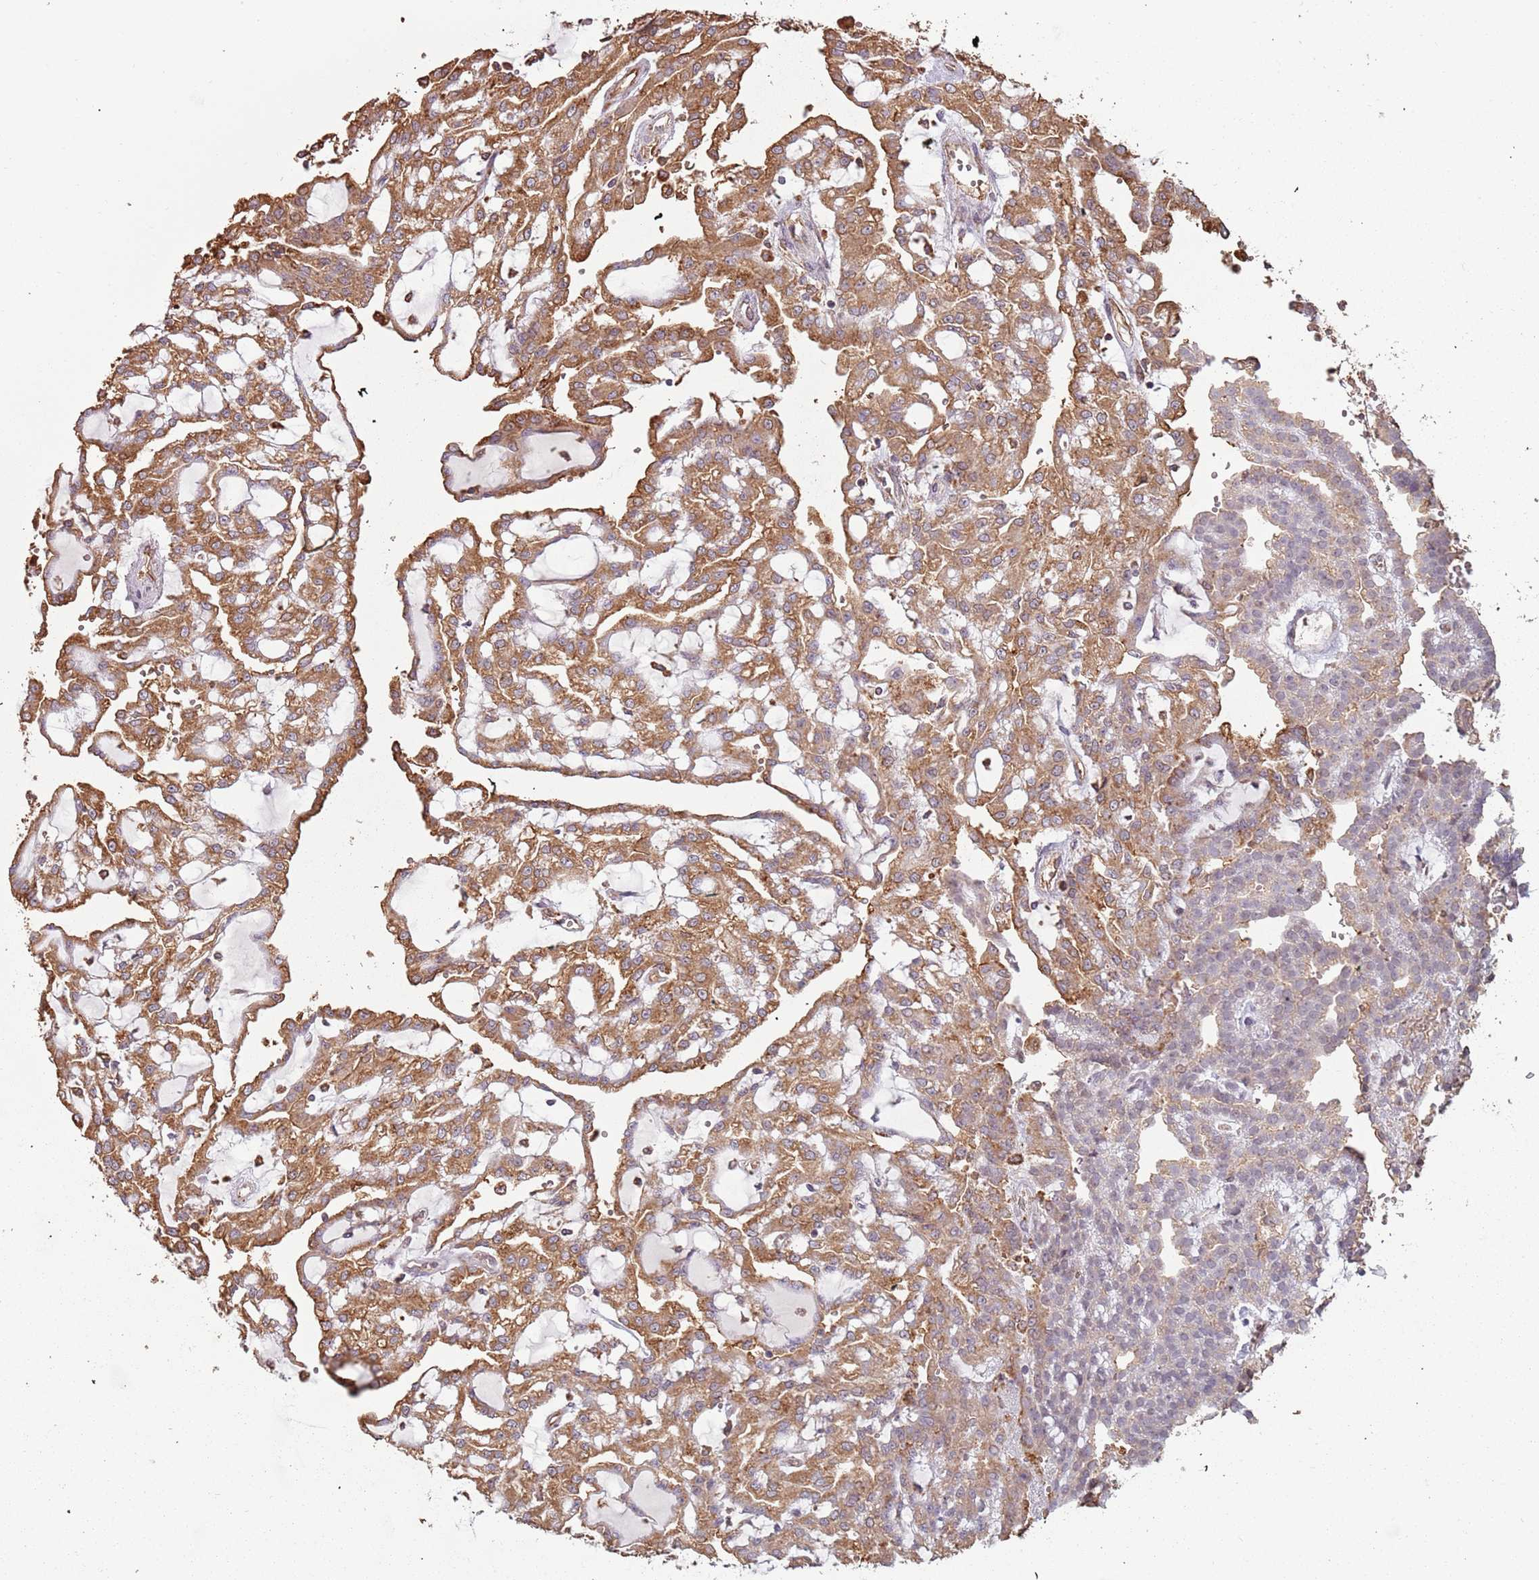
{"staining": {"intensity": "moderate", "quantity": ">75%", "location": "cytoplasmic/membranous"}, "tissue": "renal cancer", "cell_type": "Tumor cells", "image_type": "cancer", "snomed": [{"axis": "morphology", "description": "Adenocarcinoma, NOS"}, {"axis": "topography", "description": "Kidney"}], "caption": "Human adenocarcinoma (renal) stained with a brown dye displays moderate cytoplasmic/membranous positive staining in approximately >75% of tumor cells.", "gene": "ATOSB", "patient": {"sex": "male", "age": 63}}